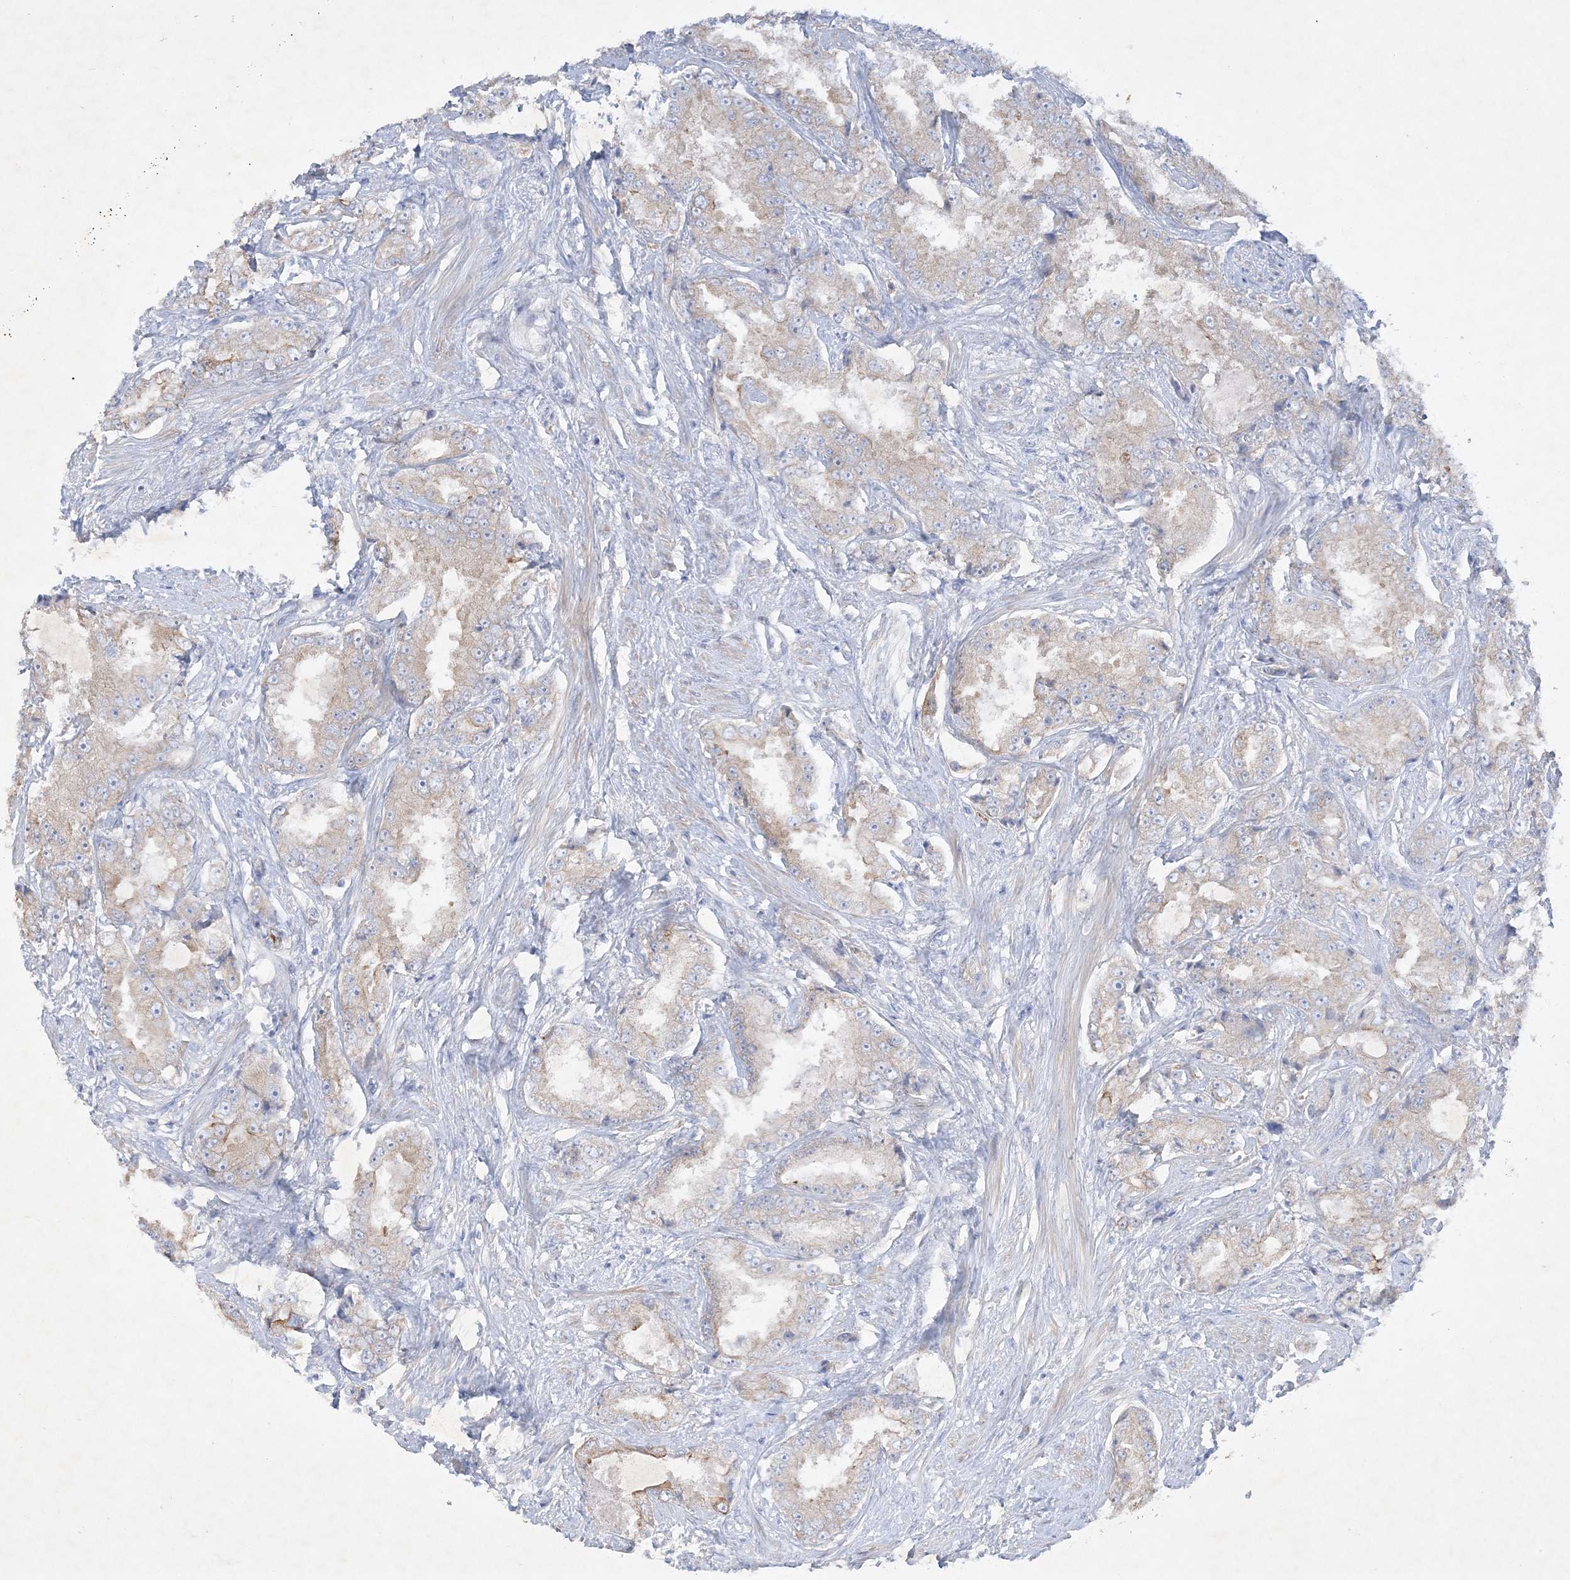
{"staining": {"intensity": "weak", "quantity": ">75%", "location": "cytoplasmic/membranous"}, "tissue": "prostate cancer", "cell_type": "Tumor cells", "image_type": "cancer", "snomed": [{"axis": "morphology", "description": "Adenocarcinoma, High grade"}, {"axis": "topography", "description": "Prostate"}], "caption": "This micrograph reveals immunohistochemistry staining of human prostate high-grade adenocarcinoma, with low weak cytoplasmic/membranous staining in approximately >75% of tumor cells.", "gene": "FARSB", "patient": {"sex": "male", "age": 73}}